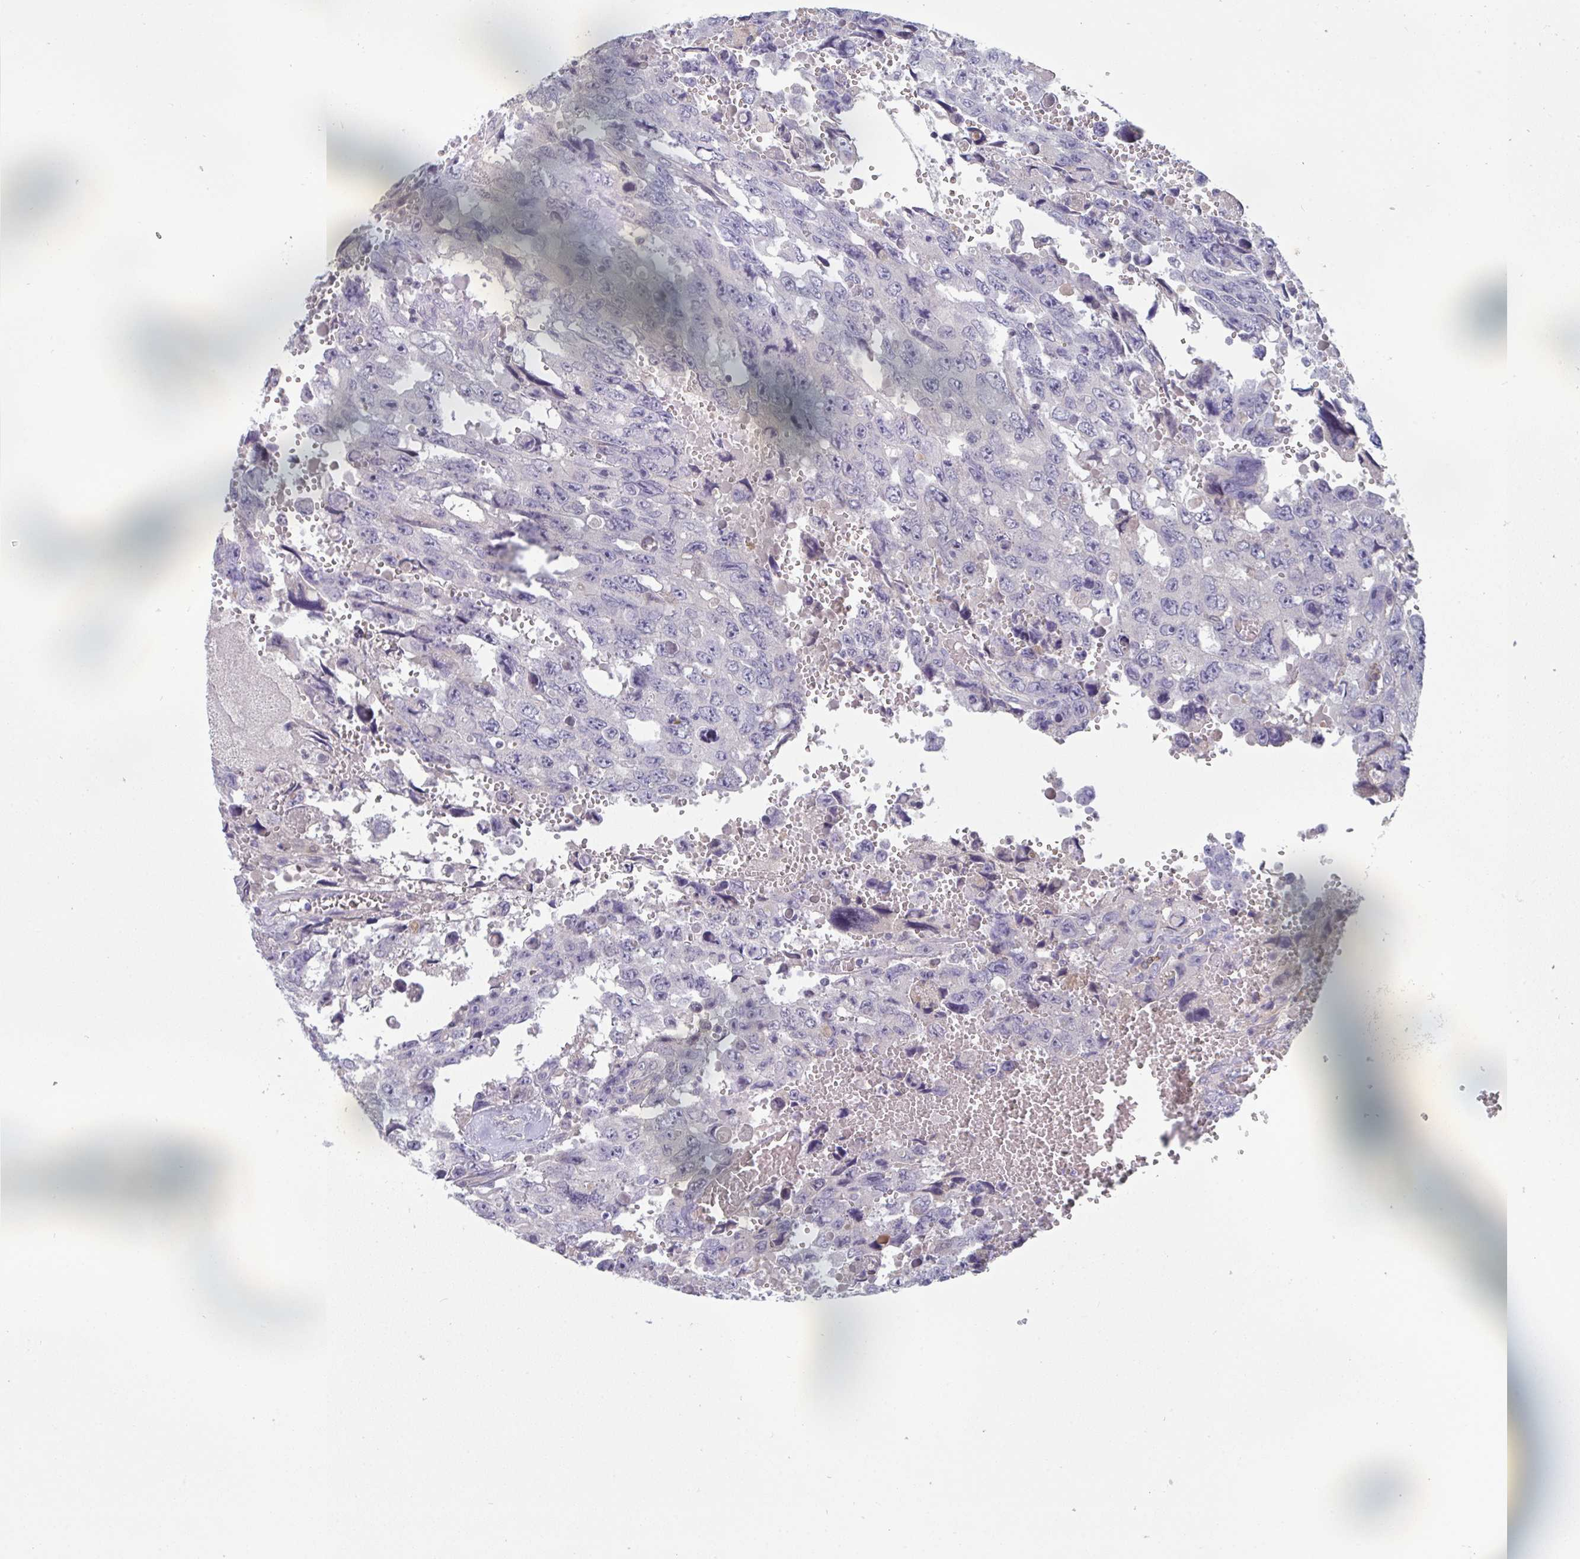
{"staining": {"intensity": "negative", "quantity": "none", "location": "none"}, "tissue": "testis cancer", "cell_type": "Tumor cells", "image_type": "cancer", "snomed": [{"axis": "morphology", "description": "Seminoma, NOS"}, {"axis": "topography", "description": "Testis"}], "caption": "IHC photomicrograph of human testis cancer stained for a protein (brown), which exhibits no expression in tumor cells. (Immunohistochemistry, brightfield microscopy, high magnification).", "gene": "HGFAC", "patient": {"sex": "male", "age": 26}}